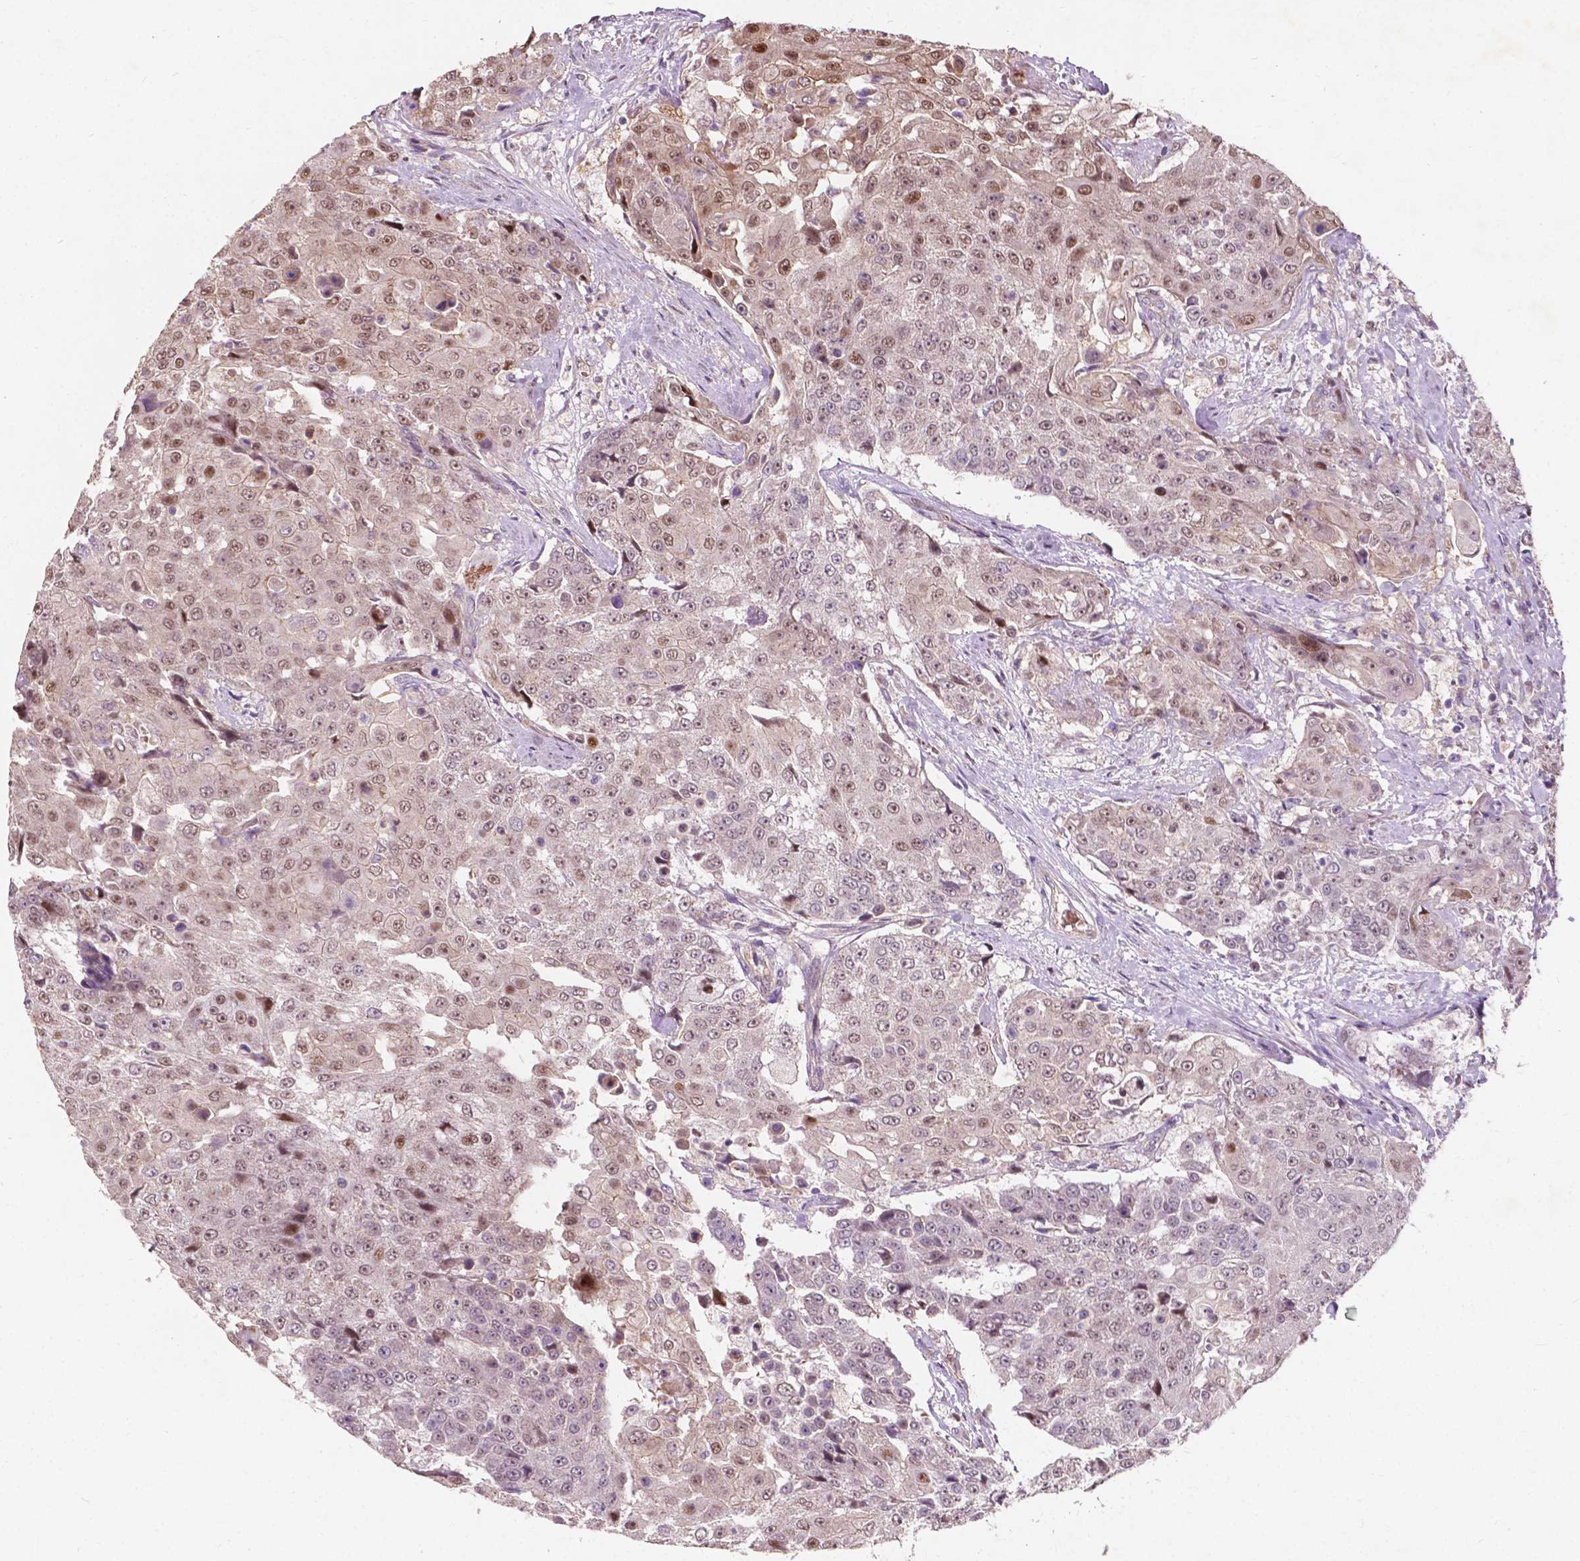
{"staining": {"intensity": "moderate", "quantity": "25%-75%", "location": "nuclear"}, "tissue": "urothelial cancer", "cell_type": "Tumor cells", "image_type": "cancer", "snomed": [{"axis": "morphology", "description": "Urothelial carcinoma, High grade"}, {"axis": "topography", "description": "Urinary bladder"}], "caption": "Protein analysis of urothelial cancer tissue demonstrates moderate nuclear expression in about 25%-75% of tumor cells. (DAB IHC, brown staining for protein, blue staining for nuclei).", "gene": "DUSP16", "patient": {"sex": "female", "age": 63}}